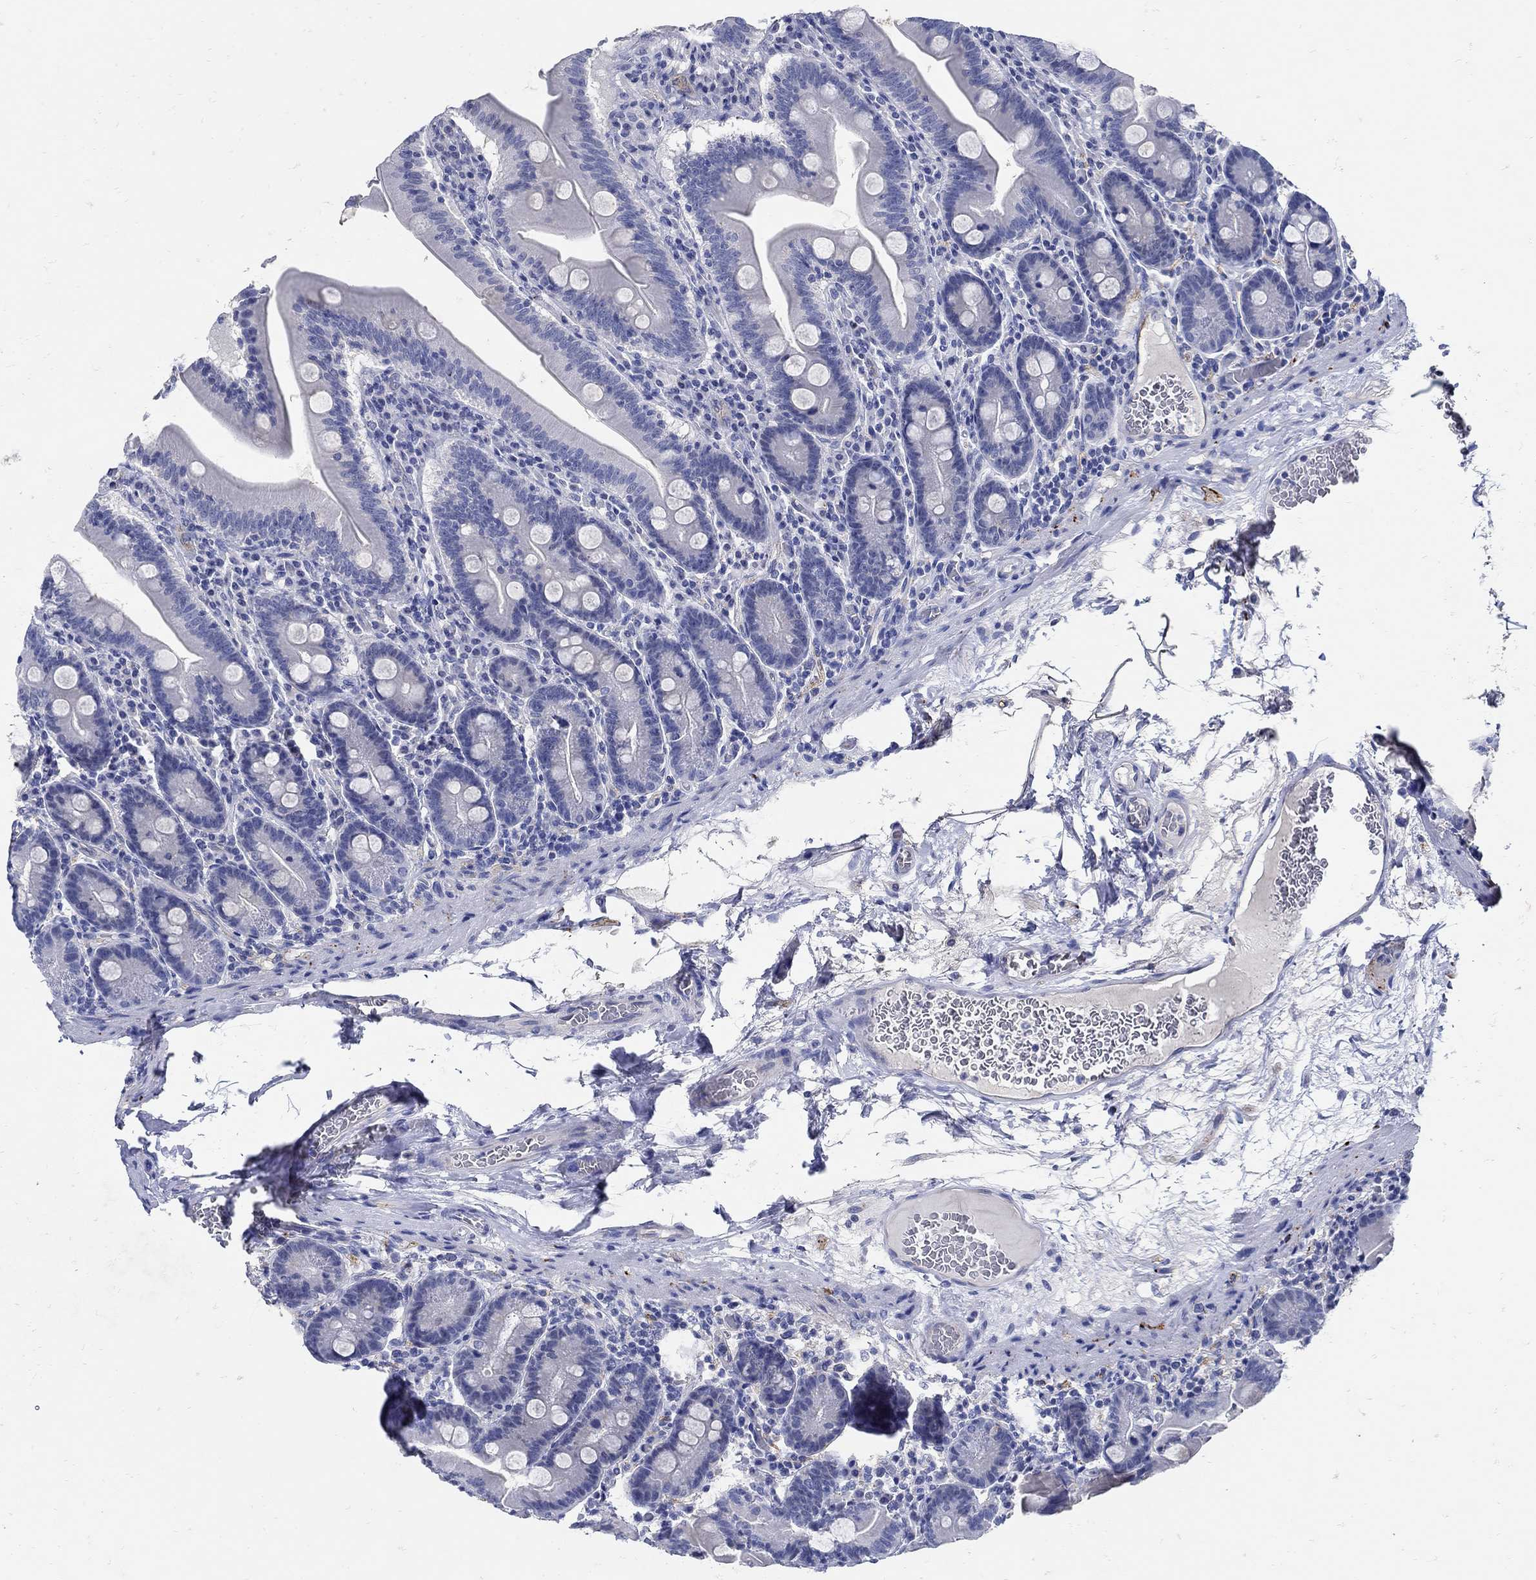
{"staining": {"intensity": "negative", "quantity": "none", "location": "none"}, "tissue": "small intestine", "cell_type": "Glandular cells", "image_type": "normal", "snomed": [{"axis": "morphology", "description": "Normal tissue, NOS"}, {"axis": "topography", "description": "Small intestine"}], "caption": "Immunohistochemical staining of unremarkable small intestine exhibits no significant positivity in glandular cells.", "gene": "NOS1", "patient": {"sex": "male", "age": 37}}